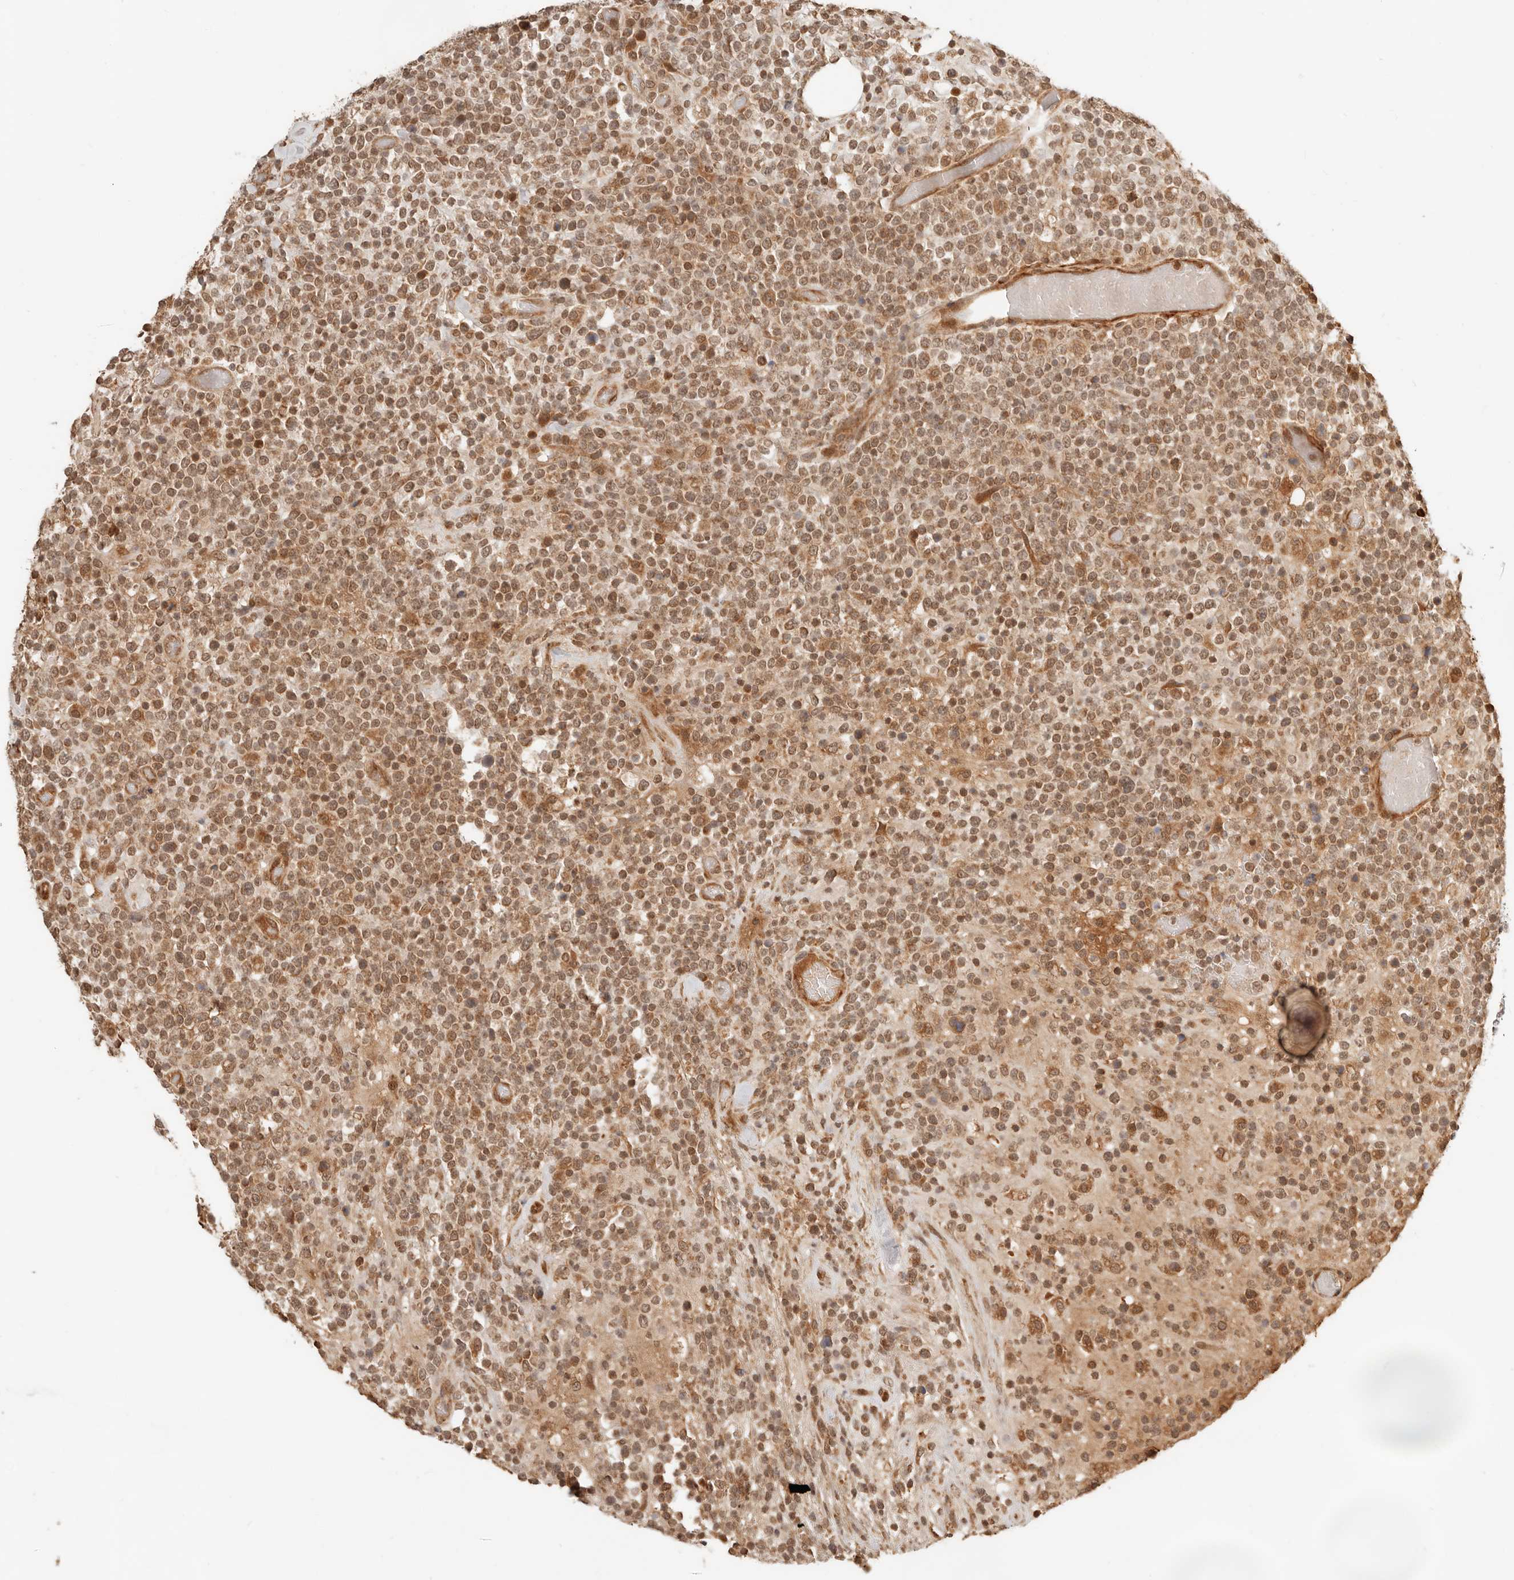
{"staining": {"intensity": "moderate", "quantity": ">75%", "location": "nuclear"}, "tissue": "lymphoma", "cell_type": "Tumor cells", "image_type": "cancer", "snomed": [{"axis": "morphology", "description": "Malignant lymphoma, non-Hodgkin's type, High grade"}, {"axis": "topography", "description": "Colon"}], "caption": "This histopathology image displays lymphoma stained with immunohistochemistry (IHC) to label a protein in brown. The nuclear of tumor cells show moderate positivity for the protein. Nuclei are counter-stained blue.", "gene": "BAALC", "patient": {"sex": "female", "age": 53}}